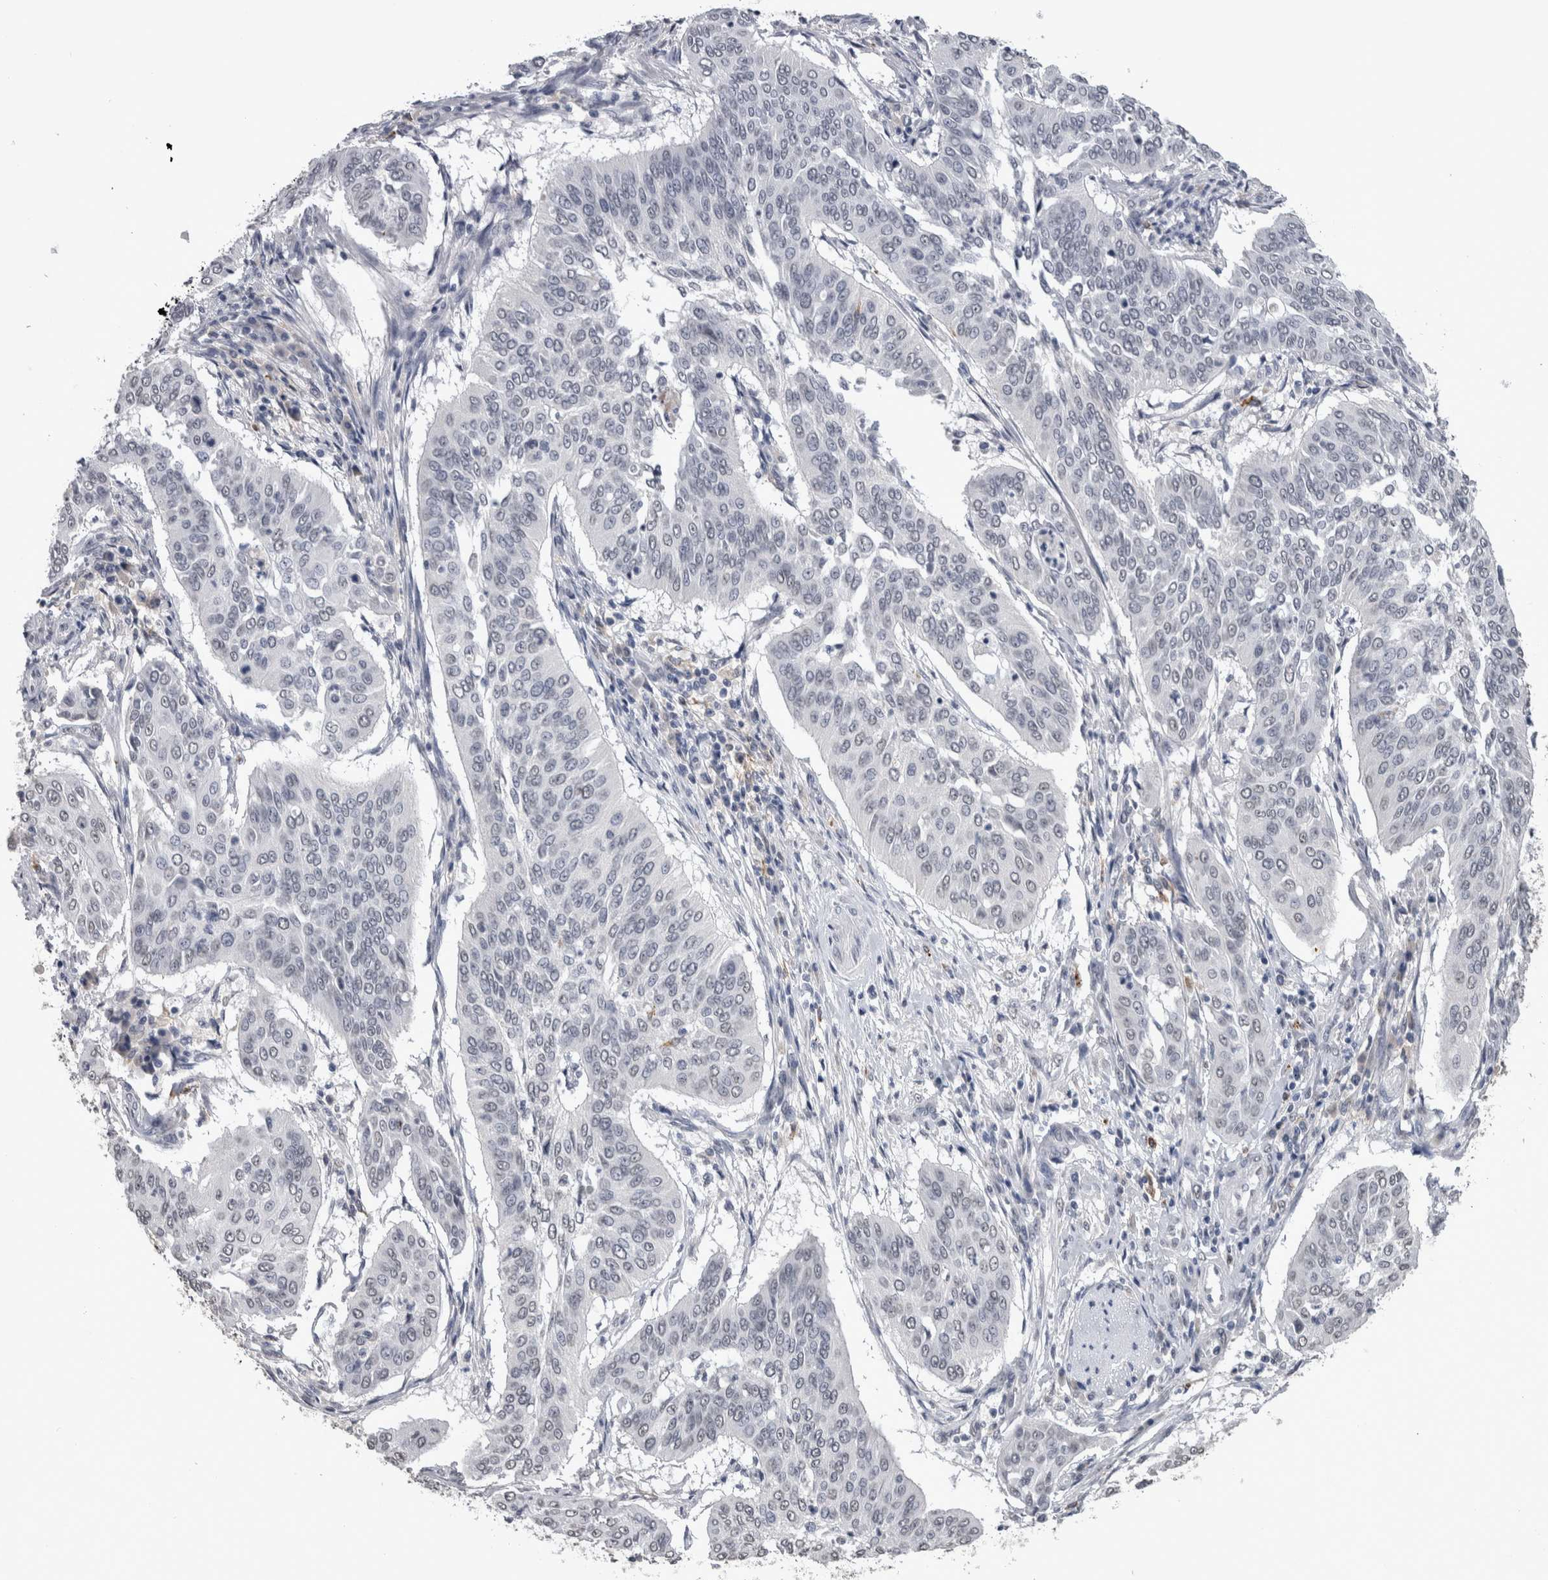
{"staining": {"intensity": "negative", "quantity": "none", "location": "none"}, "tissue": "cervical cancer", "cell_type": "Tumor cells", "image_type": "cancer", "snomed": [{"axis": "morphology", "description": "Normal tissue, NOS"}, {"axis": "morphology", "description": "Squamous cell carcinoma, NOS"}, {"axis": "topography", "description": "Cervix"}], "caption": "Tumor cells are negative for protein expression in human cervical cancer.", "gene": "PAX5", "patient": {"sex": "female", "age": 39}}